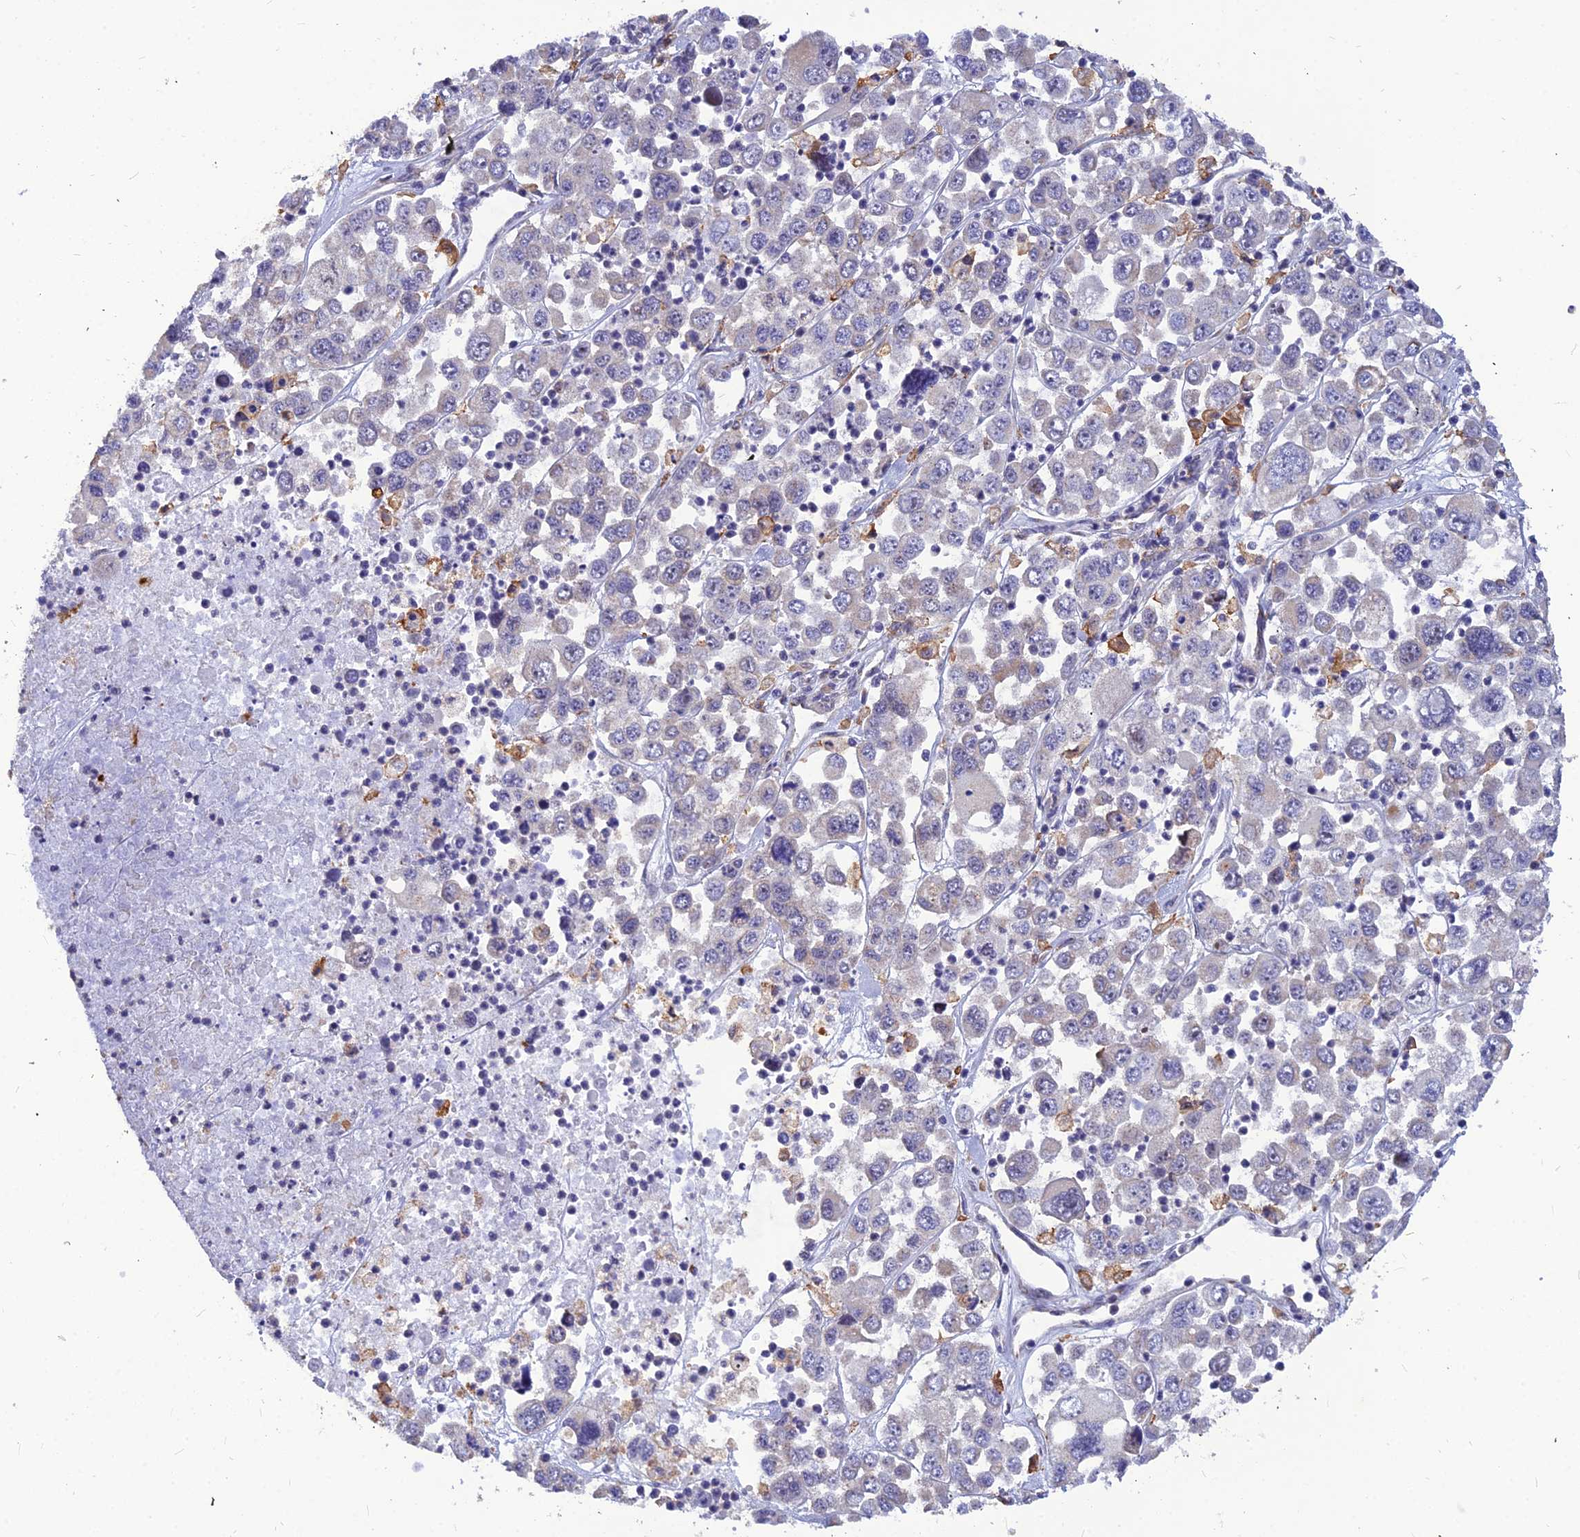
{"staining": {"intensity": "negative", "quantity": "none", "location": "none"}, "tissue": "melanoma", "cell_type": "Tumor cells", "image_type": "cancer", "snomed": [{"axis": "morphology", "description": "Malignant melanoma, Metastatic site"}, {"axis": "topography", "description": "Lymph node"}], "caption": "Tumor cells show no significant staining in melanoma. (Brightfield microscopy of DAB (3,3'-diaminobenzidine) immunohistochemistry (IHC) at high magnification).", "gene": "LEKR1", "patient": {"sex": "female", "age": 54}}